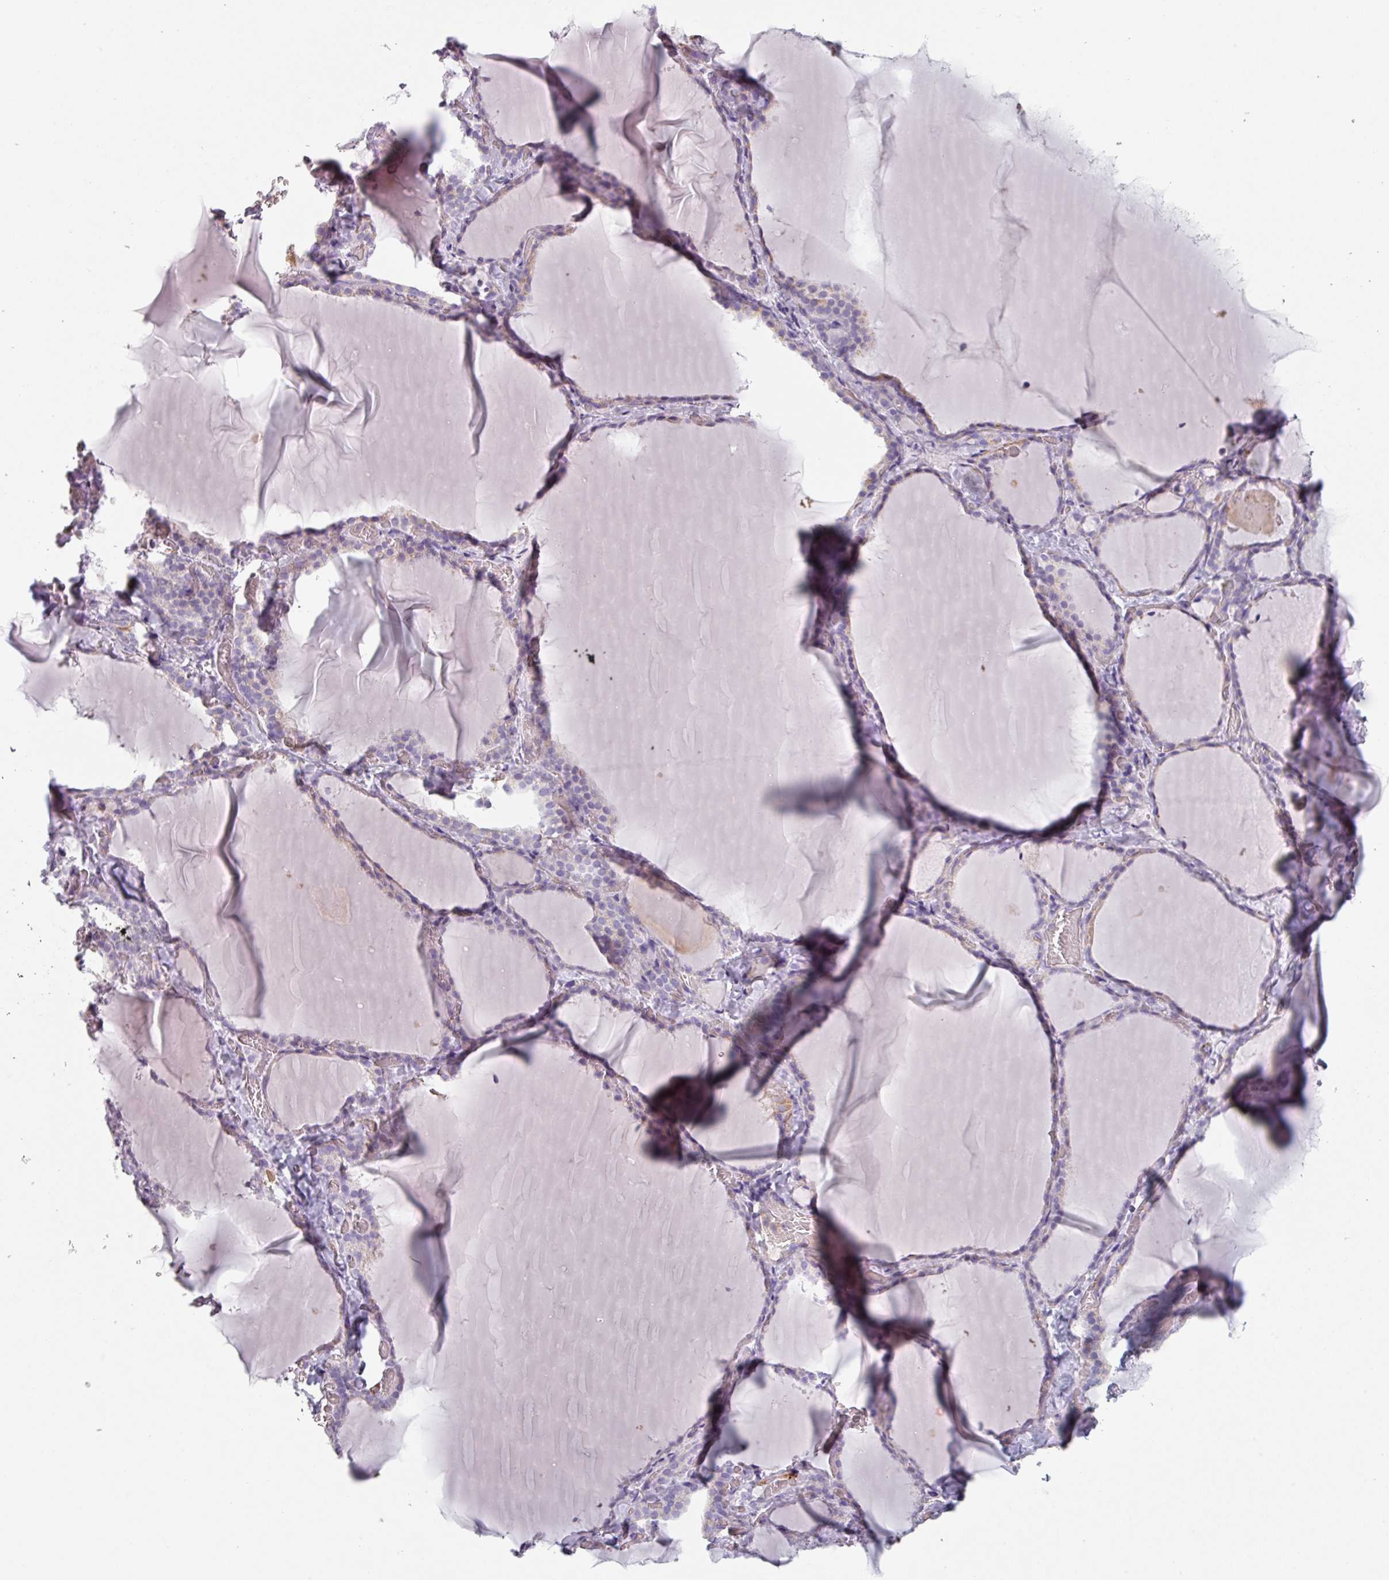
{"staining": {"intensity": "weak", "quantity": "<25%", "location": "cytoplasmic/membranous"}, "tissue": "thyroid gland", "cell_type": "Glandular cells", "image_type": "normal", "snomed": [{"axis": "morphology", "description": "Normal tissue, NOS"}, {"axis": "topography", "description": "Thyroid gland"}], "caption": "Glandular cells are negative for protein expression in benign human thyroid gland. Nuclei are stained in blue.", "gene": "GSTA1", "patient": {"sex": "female", "age": 22}}